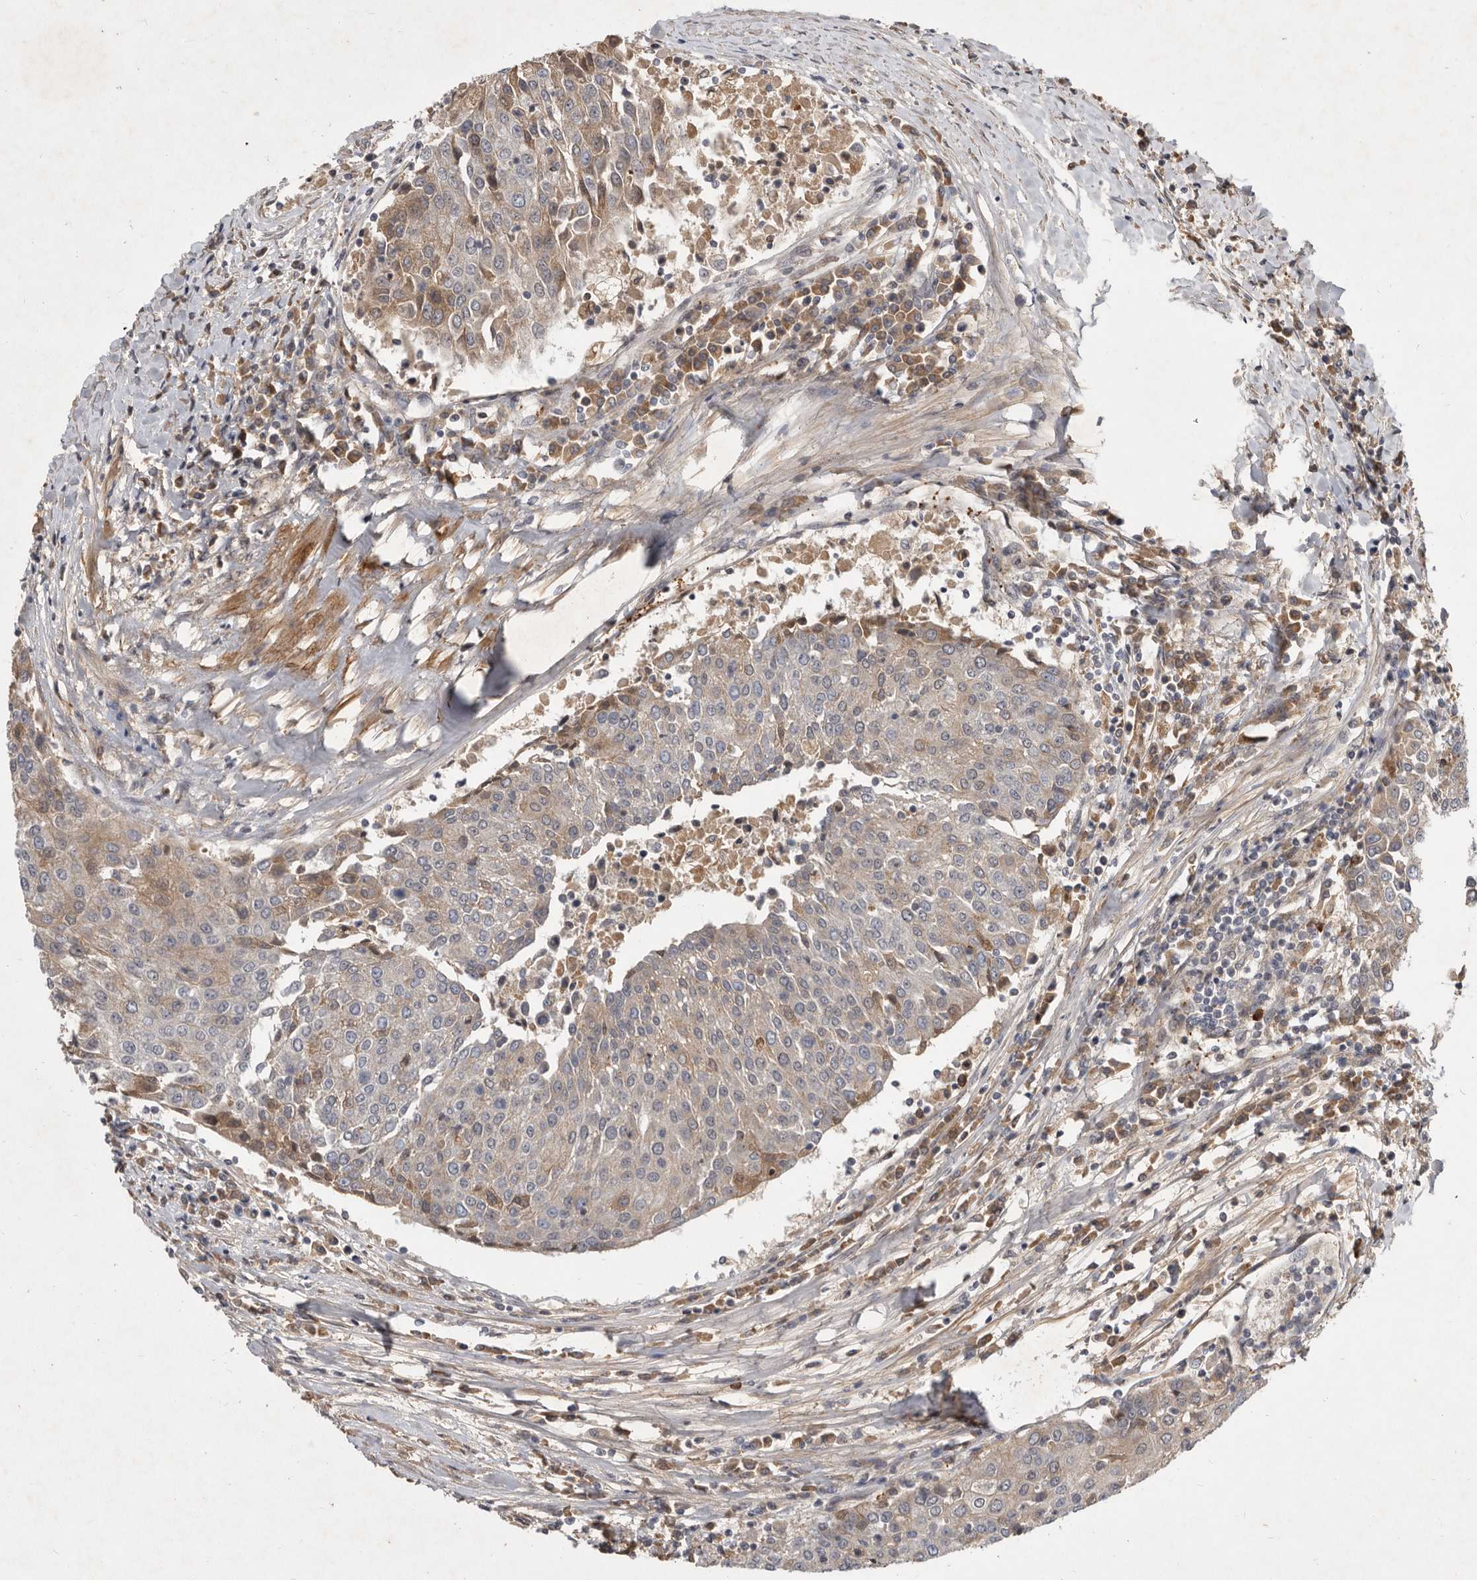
{"staining": {"intensity": "negative", "quantity": "none", "location": "none"}, "tissue": "urothelial cancer", "cell_type": "Tumor cells", "image_type": "cancer", "snomed": [{"axis": "morphology", "description": "Urothelial carcinoma, High grade"}, {"axis": "topography", "description": "Urinary bladder"}], "caption": "Tumor cells are negative for brown protein staining in urothelial cancer.", "gene": "DNAJC28", "patient": {"sex": "female", "age": 85}}